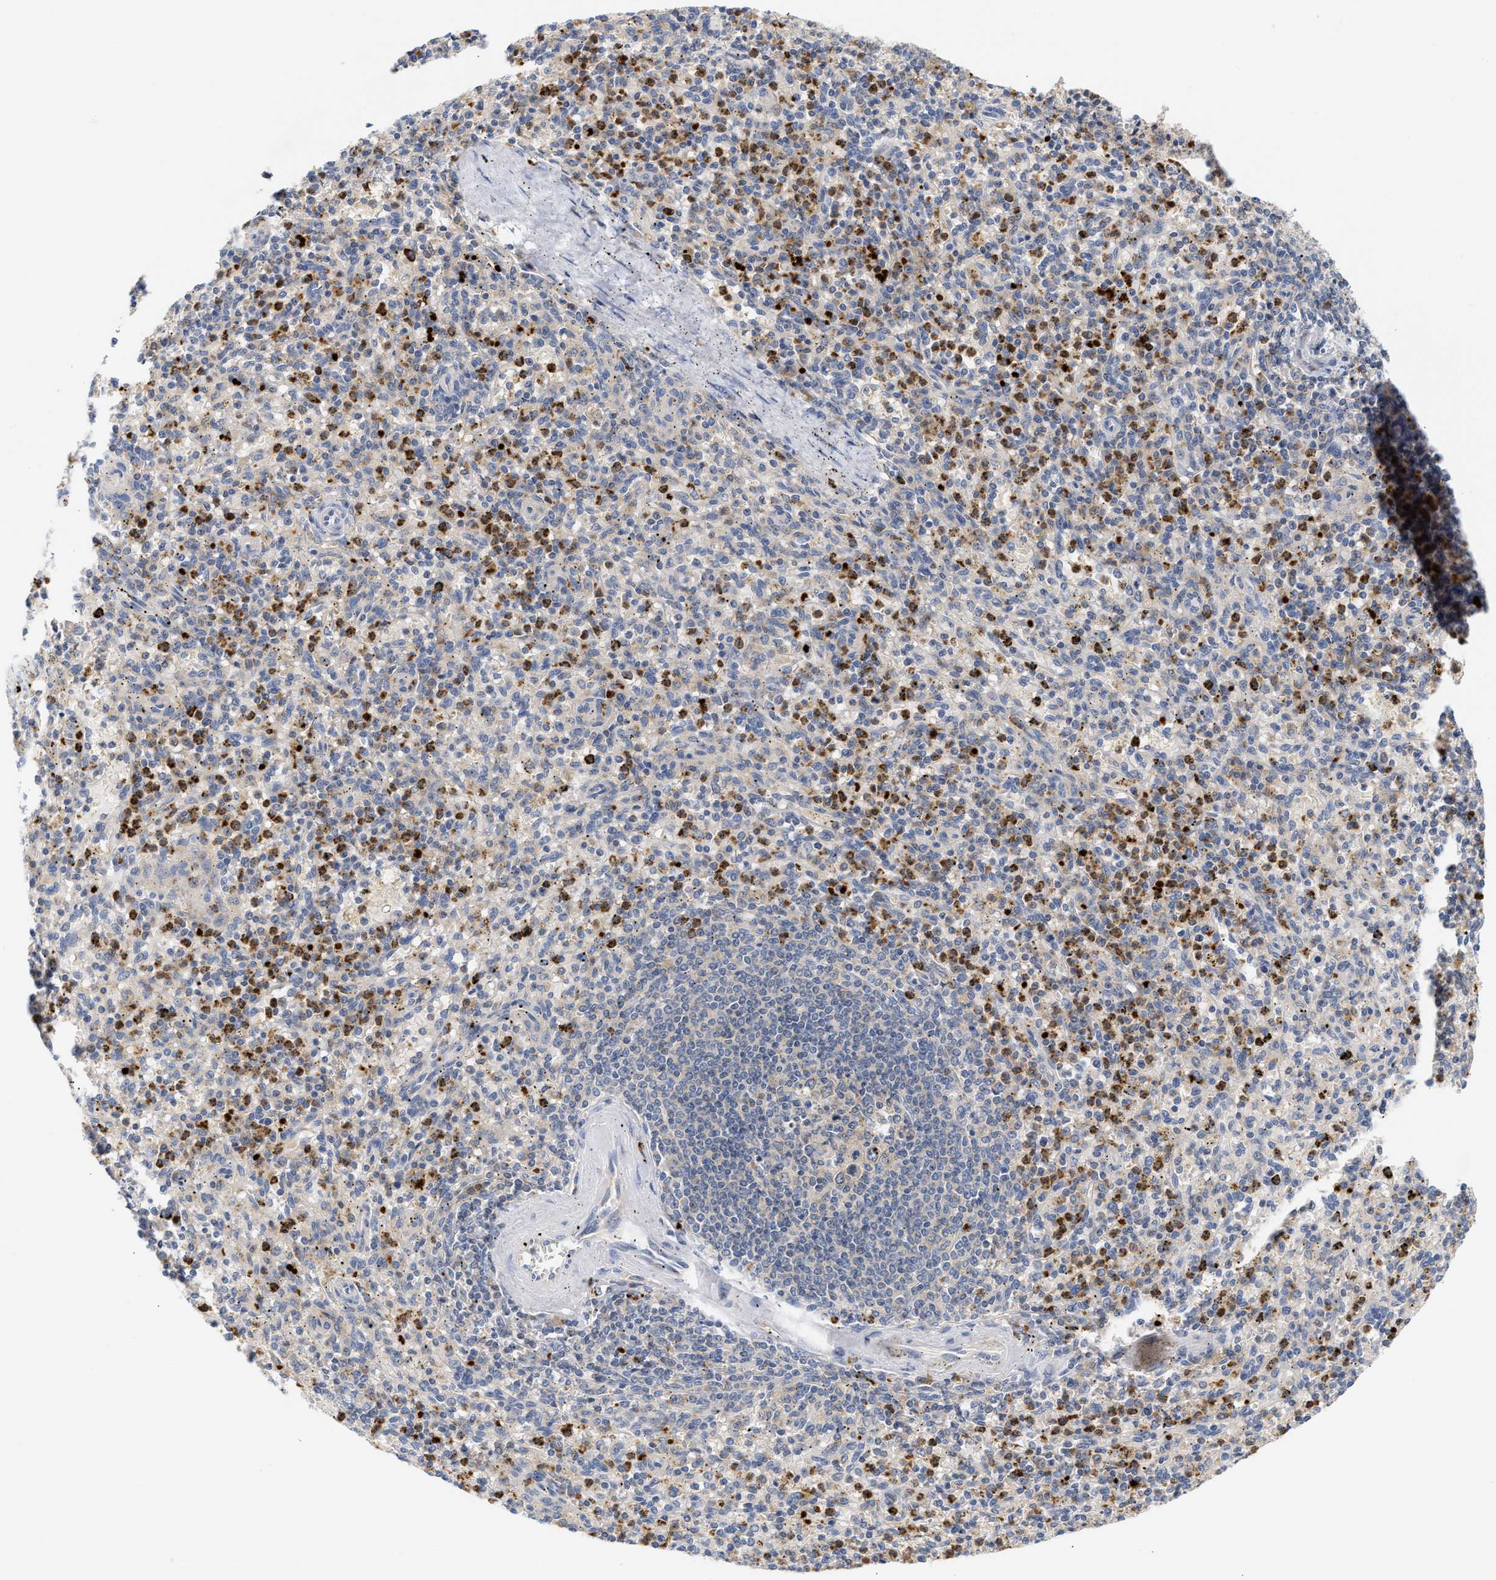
{"staining": {"intensity": "moderate", "quantity": "25%-75%", "location": "cytoplasmic/membranous"}, "tissue": "spleen", "cell_type": "Cells in red pulp", "image_type": "normal", "snomed": [{"axis": "morphology", "description": "Normal tissue, NOS"}, {"axis": "topography", "description": "Spleen"}], "caption": "Protein analysis of benign spleen reveals moderate cytoplasmic/membranous positivity in about 25%-75% of cells in red pulp. The staining was performed using DAB to visualize the protein expression in brown, while the nuclei were stained in blue with hematoxylin (Magnification: 20x).", "gene": "TRIM50", "patient": {"sex": "male", "age": 72}}